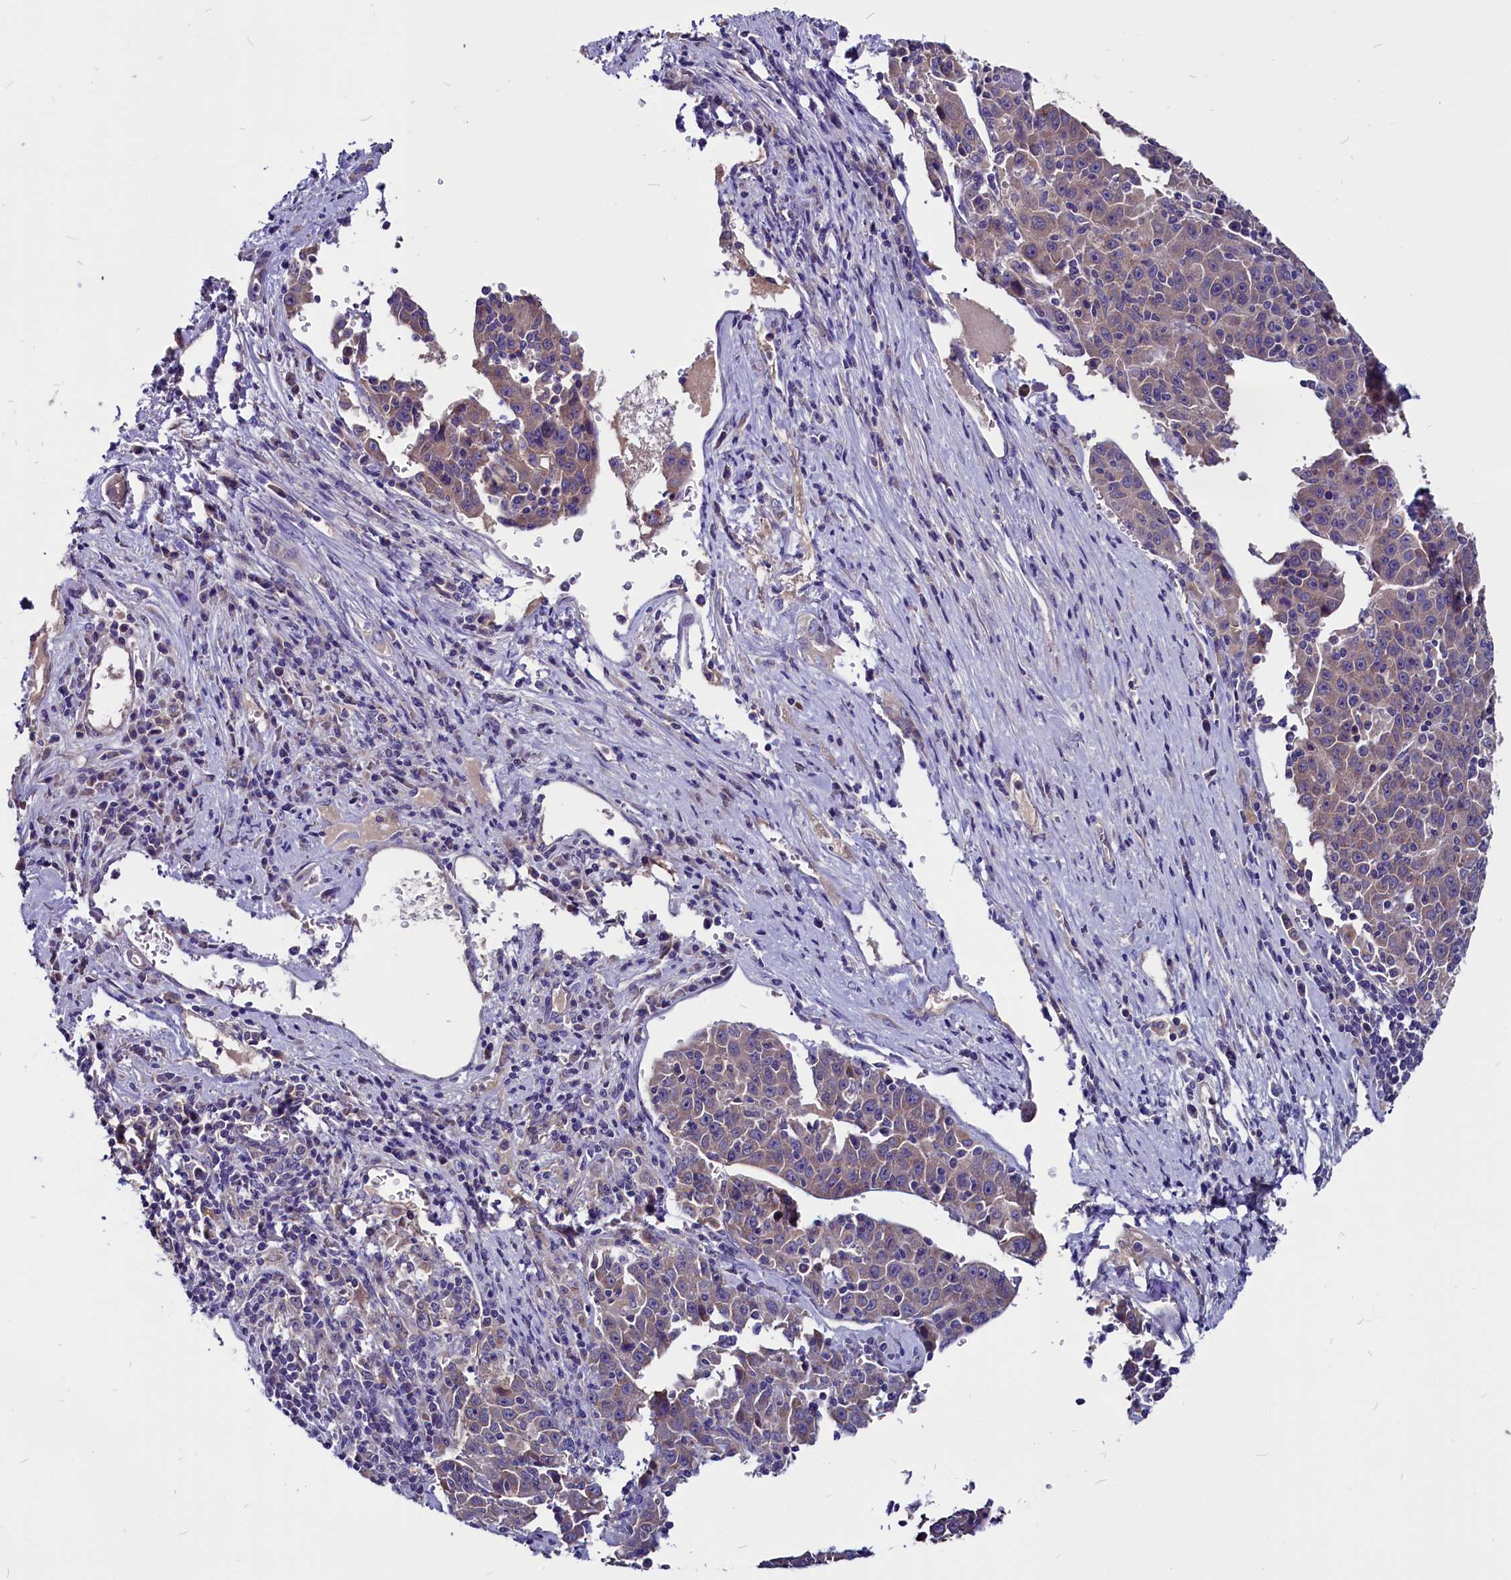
{"staining": {"intensity": "weak", "quantity": "25%-75%", "location": "cytoplasmic/membranous"}, "tissue": "liver cancer", "cell_type": "Tumor cells", "image_type": "cancer", "snomed": [{"axis": "morphology", "description": "Carcinoma, Hepatocellular, NOS"}, {"axis": "topography", "description": "Liver"}], "caption": "Liver cancer (hepatocellular carcinoma) tissue reveals weak cytoplasmic/membranous positivity in approximately 25%-75% of tumor cells, visualized by immunohistochemistry.", "gene": "CCBE1", "patient": {"sex": "female", "age": 53}}